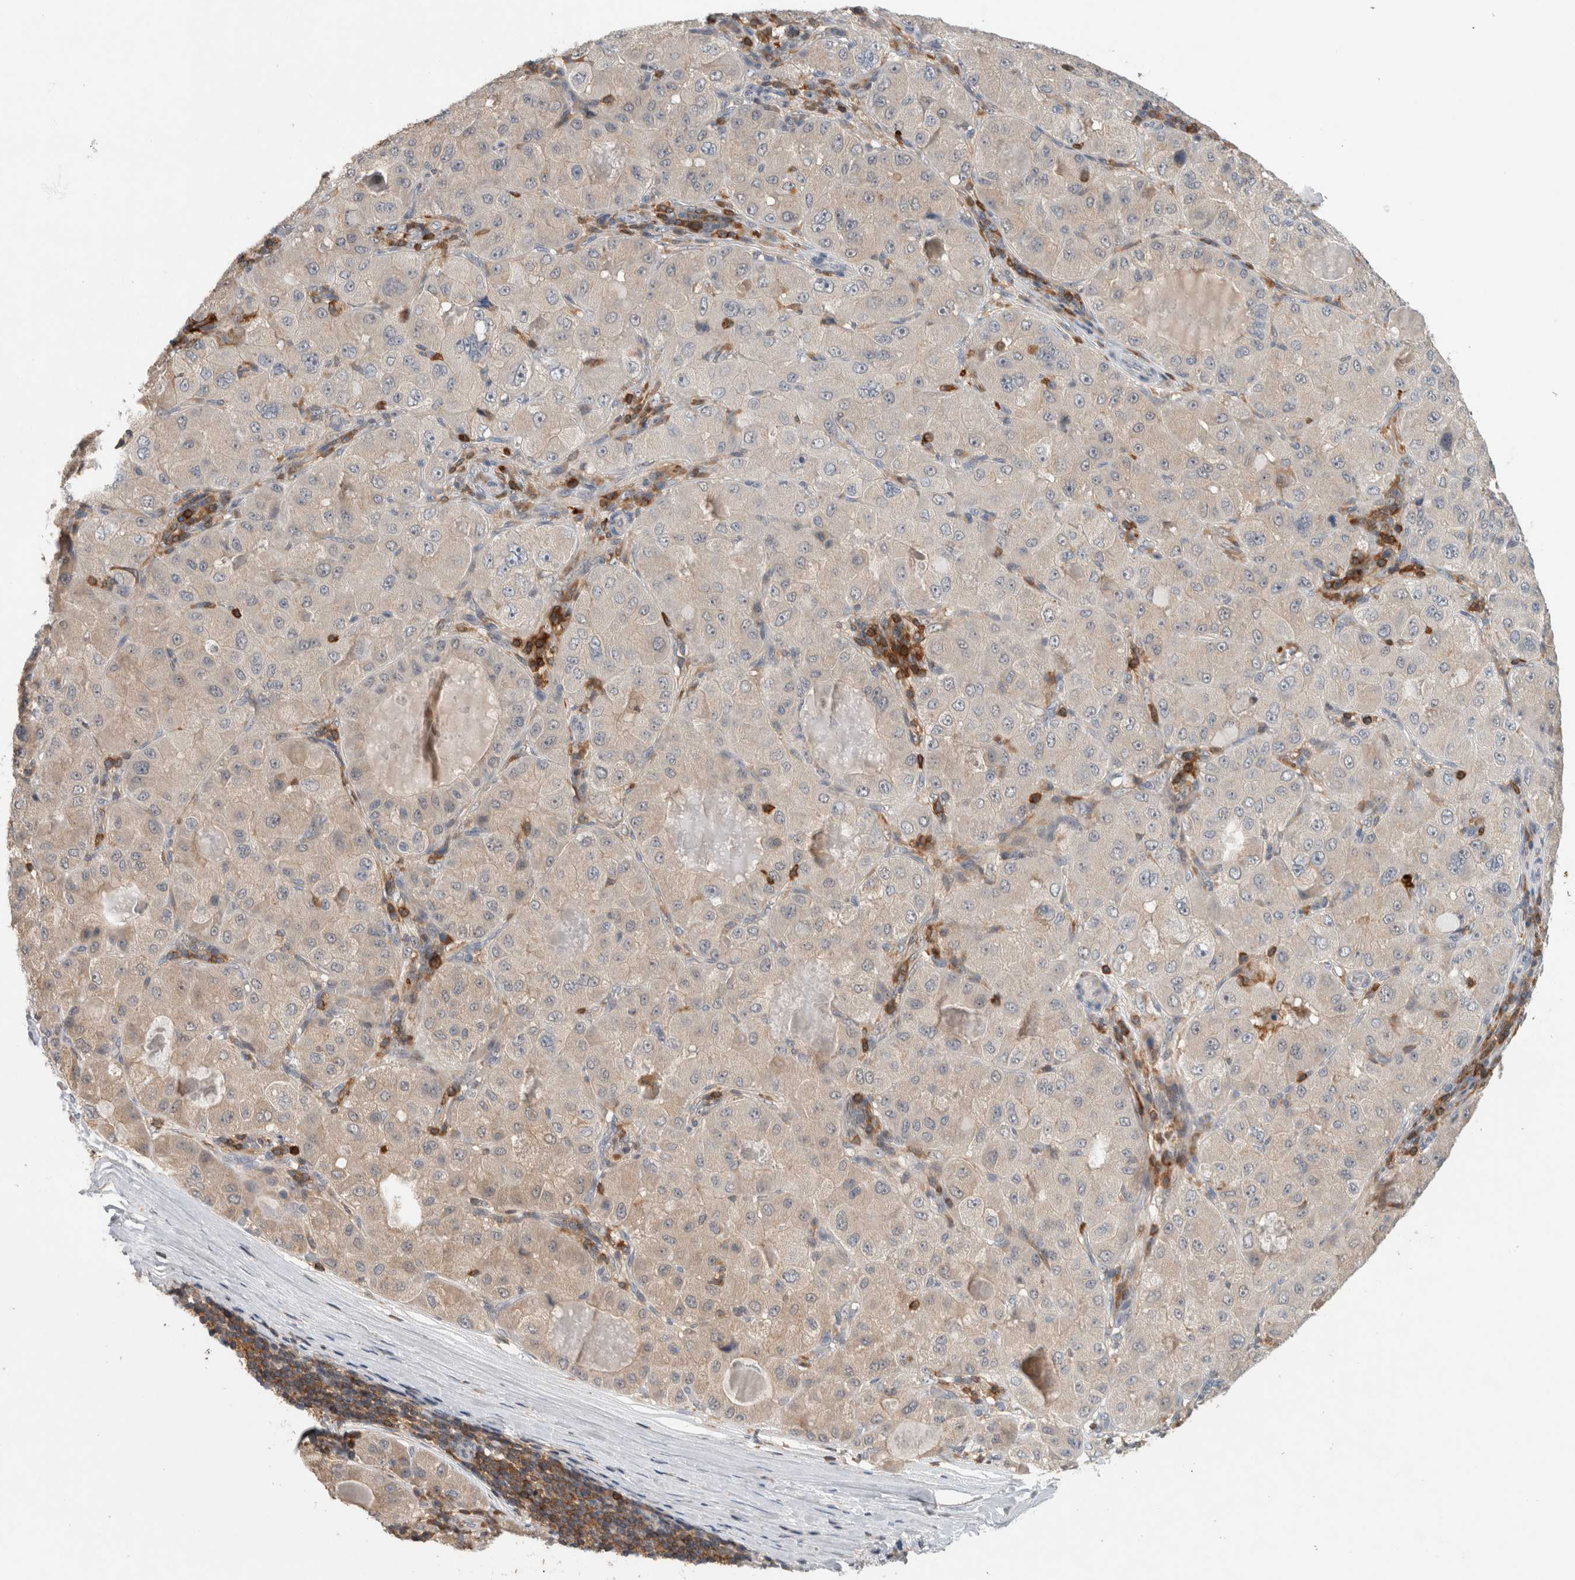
{"staining": {"intensity": "weak", "quantity": "25%-75%", "location": "cytoplasmic/membranous"}, "tissue": "liver cancer", "cell_type": "Tumor cells", "image_type": "cancer", "snomed": [{"axis": "morphology", "description": "Carcinoma, Hepatocellular, NOS"}, {"axis": "topography", "description": "Liver"}], "caption": "There is low levels of weak cytoplasmic/membranous staining in tumor cells of liver cancer, as demonstrated by immunohistochemical staining (brown color).", "gene": "GFRA2", "patient": {"sex": "male", "age": 80}}